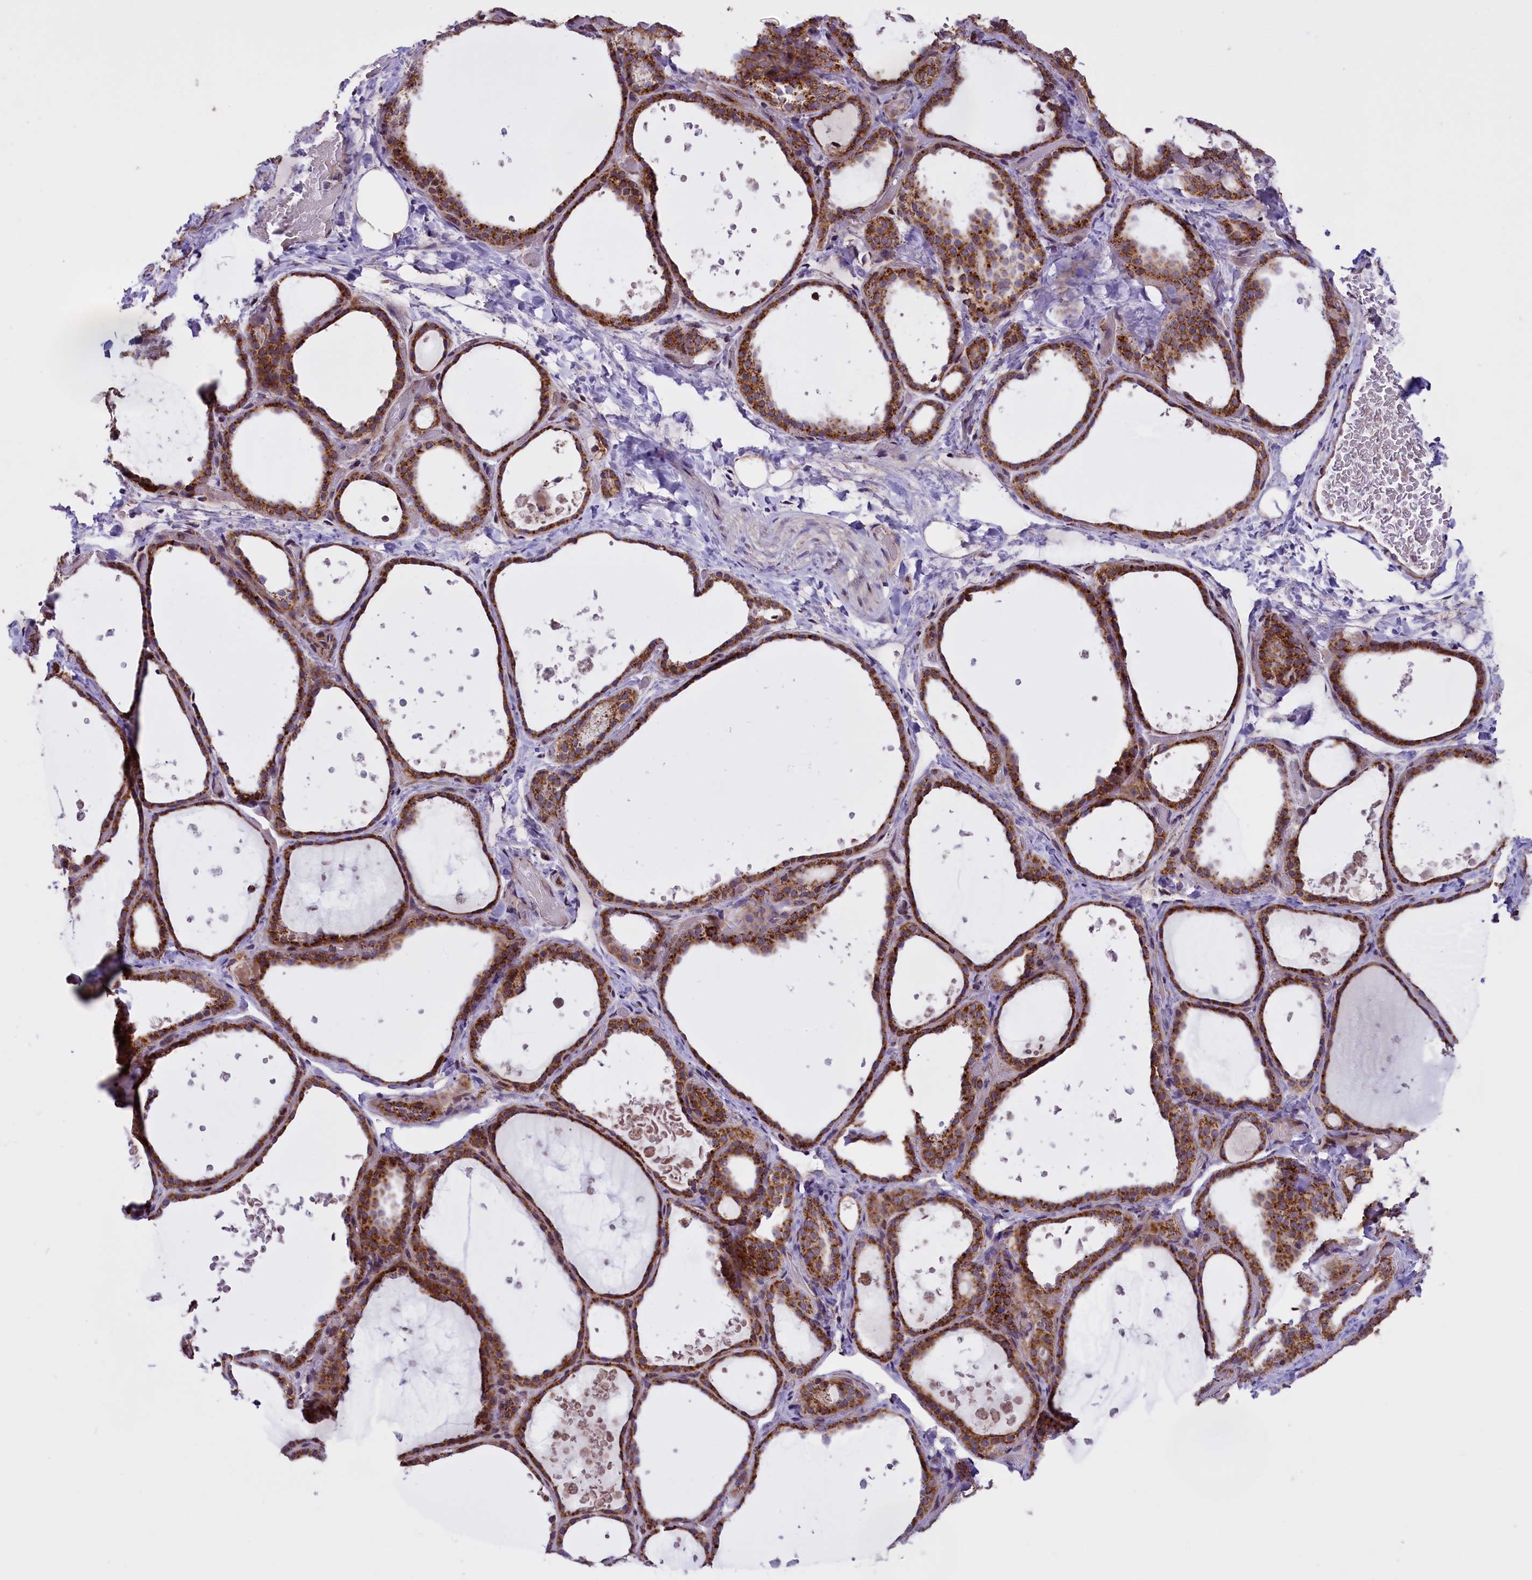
{"staining": {"intensity": "moderate", "quantity": ">75%", "location": "cytoplasmic/membranous"}, "tissue": "thyroid gland", "cell_type": "Glandular cells", "image_type": "normal", "snomed": [{"axis": "morphology", "description": "Normal tissue, NOS"}, {"axis": "topography", "description": "Thyroid gland"}], "caption": "High-power microscopy captured an immunohistochemistry image of benign thyroid gland, revealing moderate cytoplasmic/membranous positivity in approximately >75% of glandular cells.", "gene": "NDUFS5", "patient": {"sex": "female", "age": 44}}